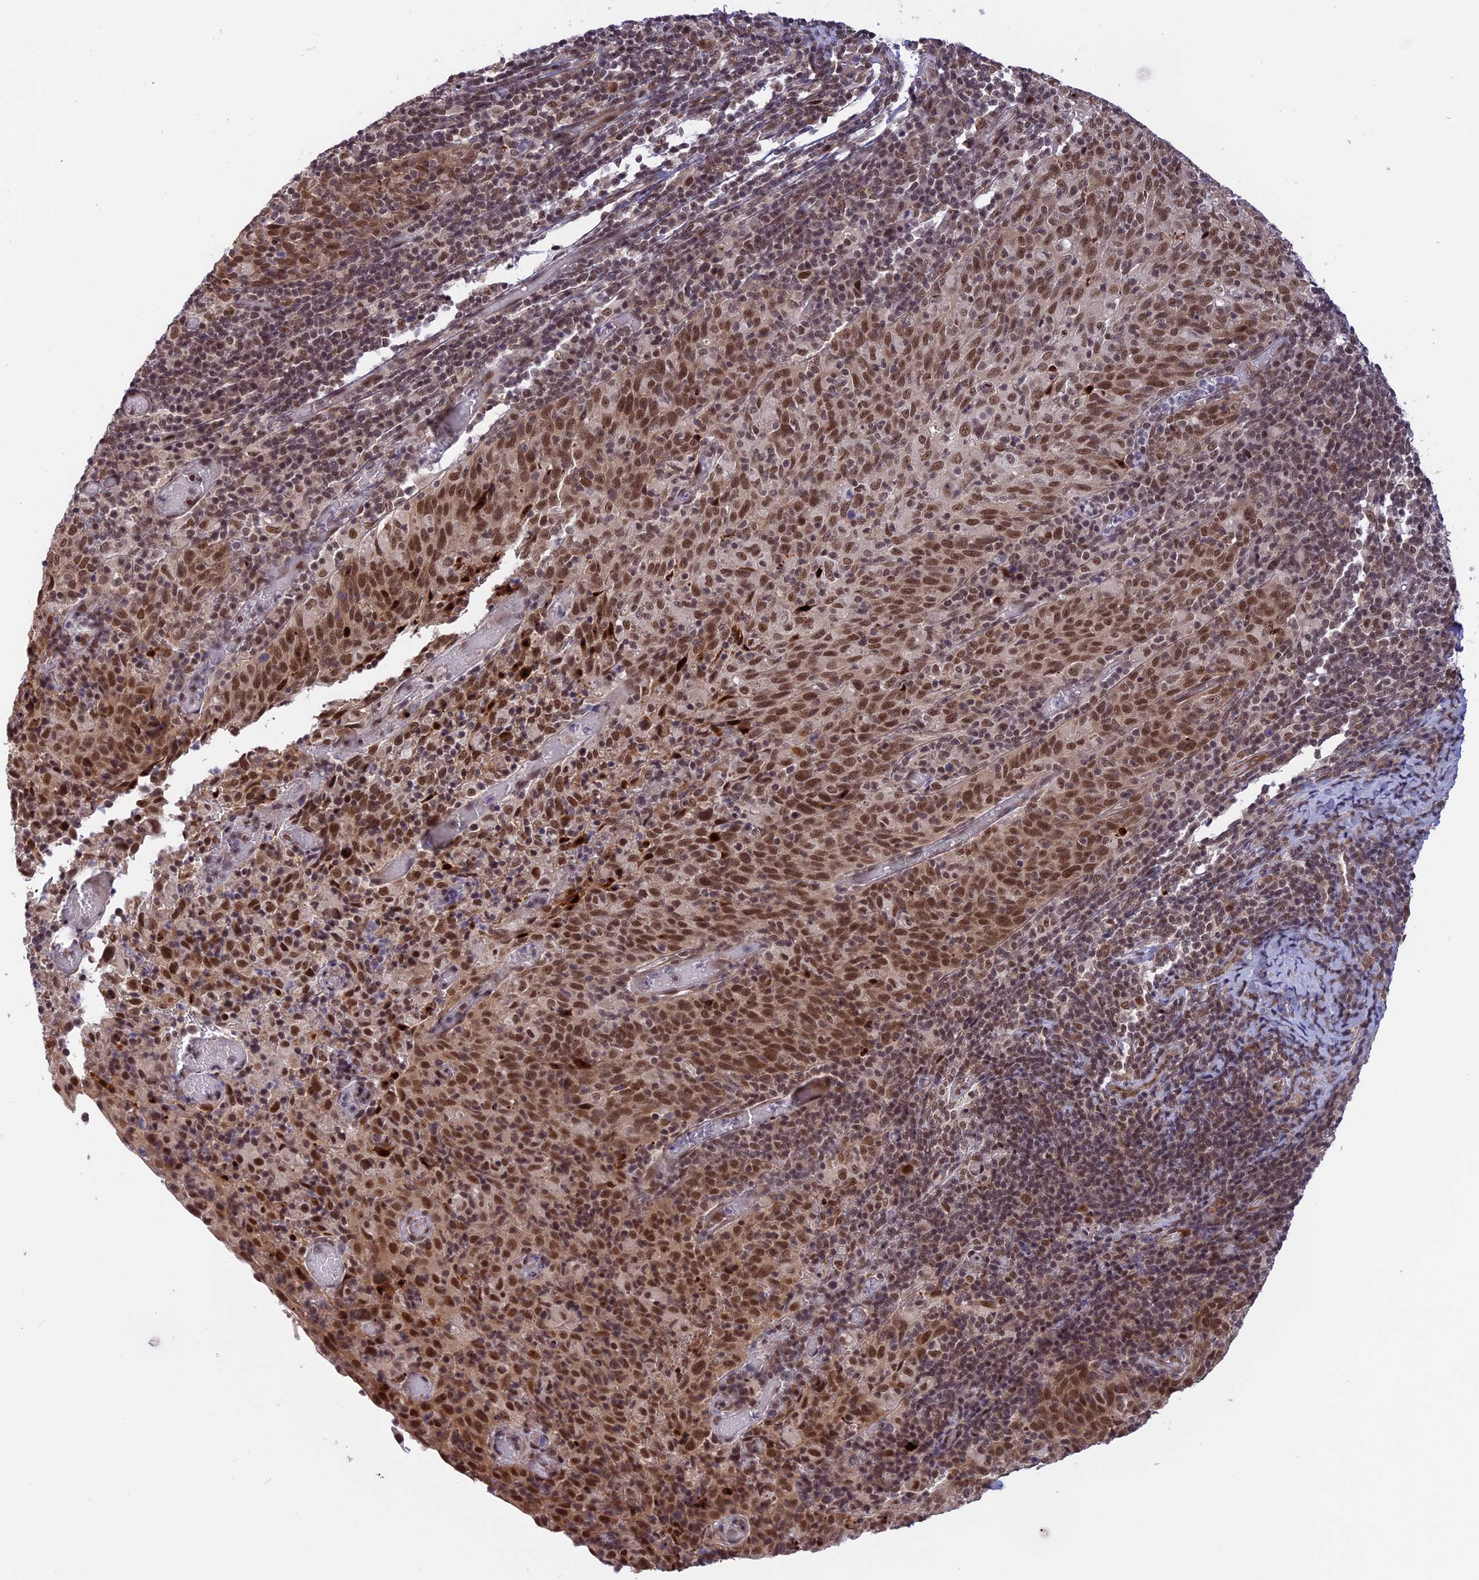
{"staining": {"intensity": "moderate", "quantity": ">75%", "location": "nuclear"}, "tissue": "cervical cancer", "cell_type": "Tumor cells", "image_type": "cancer", "snomed": [{"axis": "morphology", "description": "Squamous cell carcinoma, NOS"}, {"axis": "topography", "description": "Cervix"}], "caption": "A medium amount of moderate nuclear expression is present in about >75% of tumor cells in cervical cancer tissue. The staining is performed using DAB brown chromogen to label protein expression. The nuclei are counter-stained blue using hematoxylin.", "gene": "POLR2C", "patient": {"sex": "female", "age": 52}}